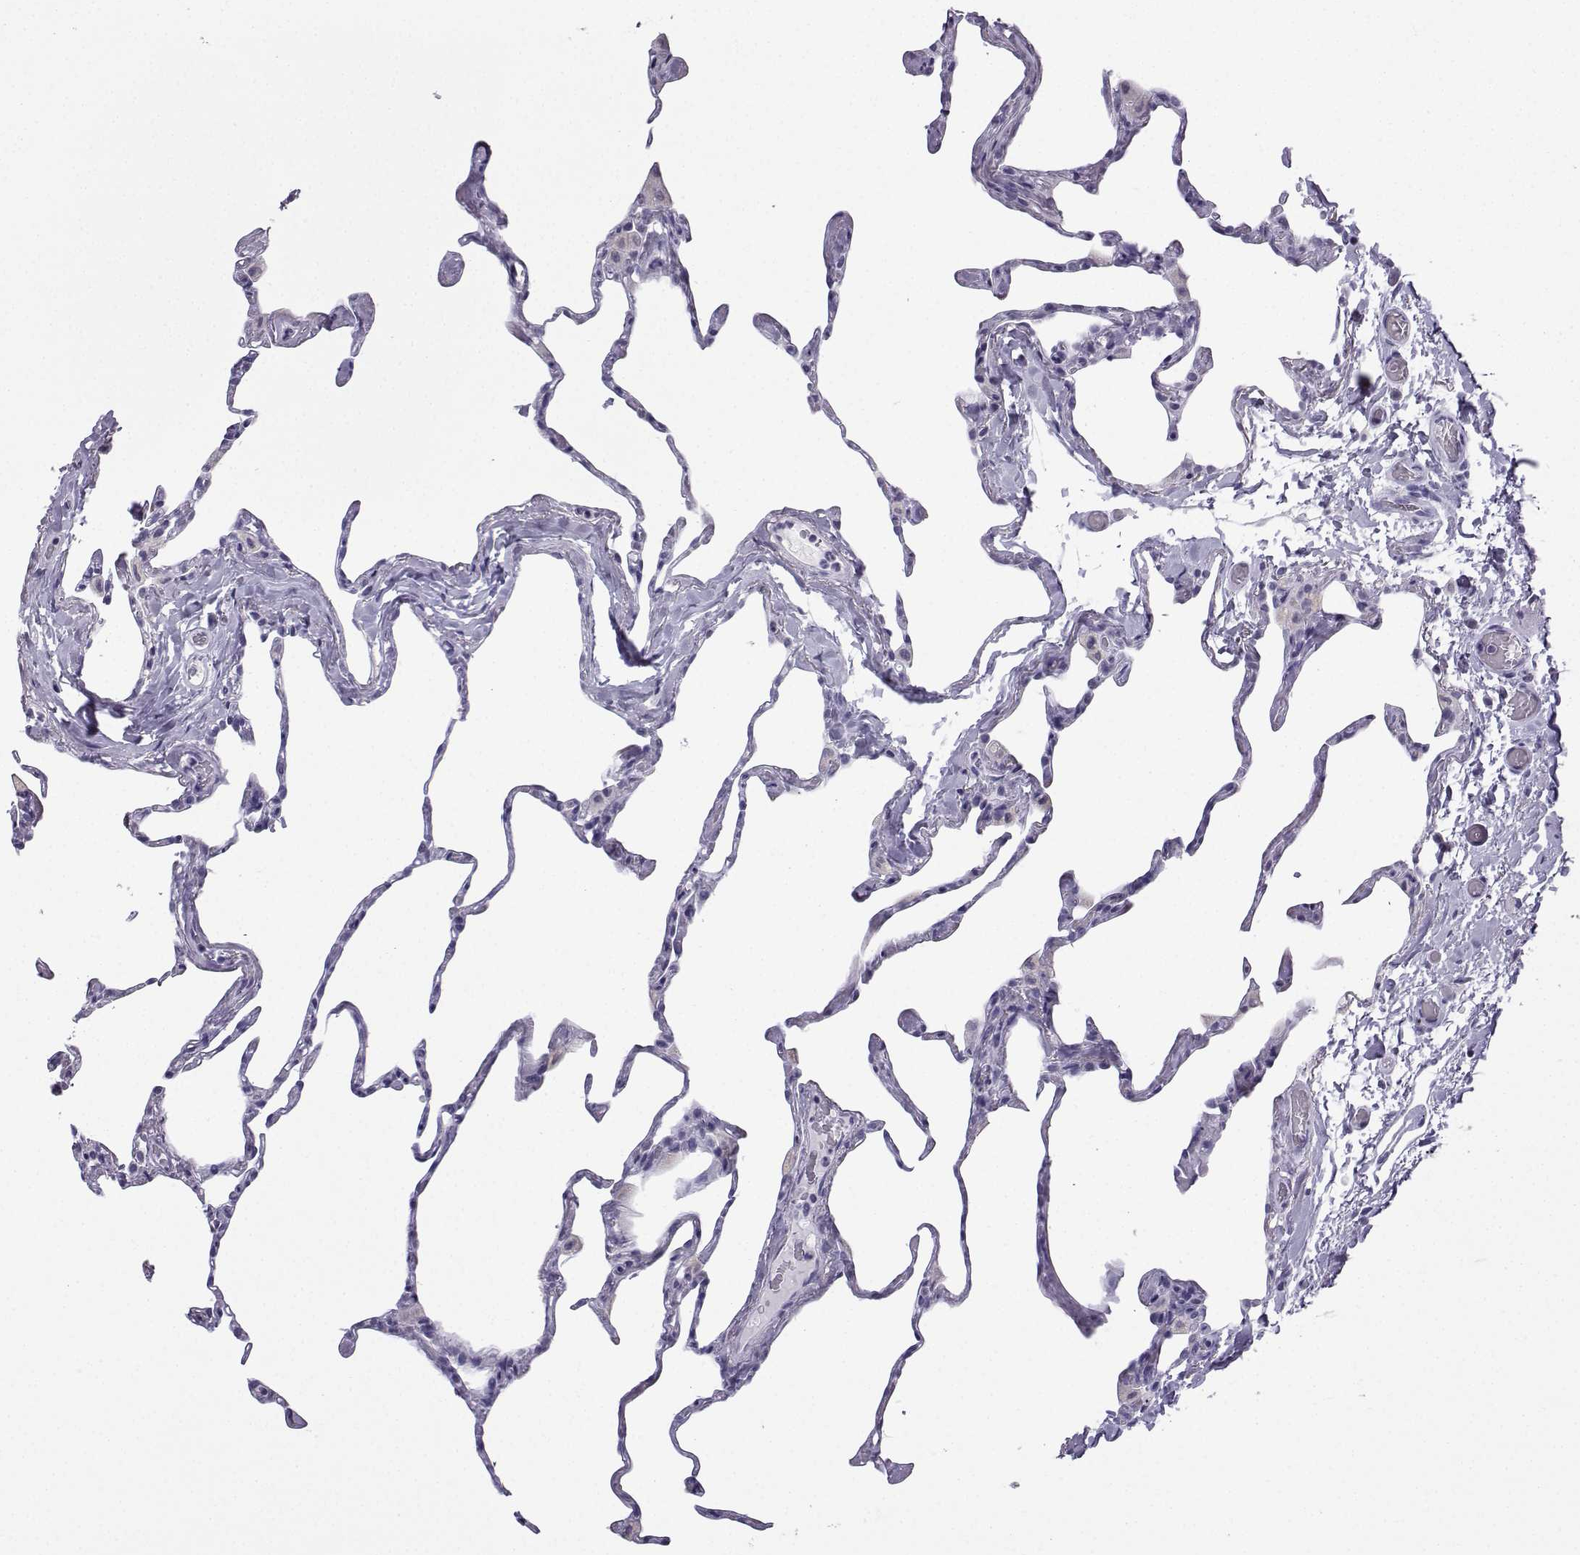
{"staining": {"intensity": "negative", "quantity": "none", "location": "none"}, "tissue": "lung", "cell_type": "Alveolar cells", "image_type": "normal", "snomed": [{"axis": "morphology", "description": "Normal tissue, NOS"}, {"axis": "topography", "description": "Lung"}], "caption": "DAB (3,3'-diaminobenzidine) immunohistochemical staining of benign human lung demonstrates no significant expression in alveolar cells. Brightfield microscopy of IHC stained with DAB (3,3'-diaminobenzidine) (brown) and hematoxylin (blue), captured at high magnification.", "gene": "MRGBP", "patient": {"sex": "male", "age": 65}}